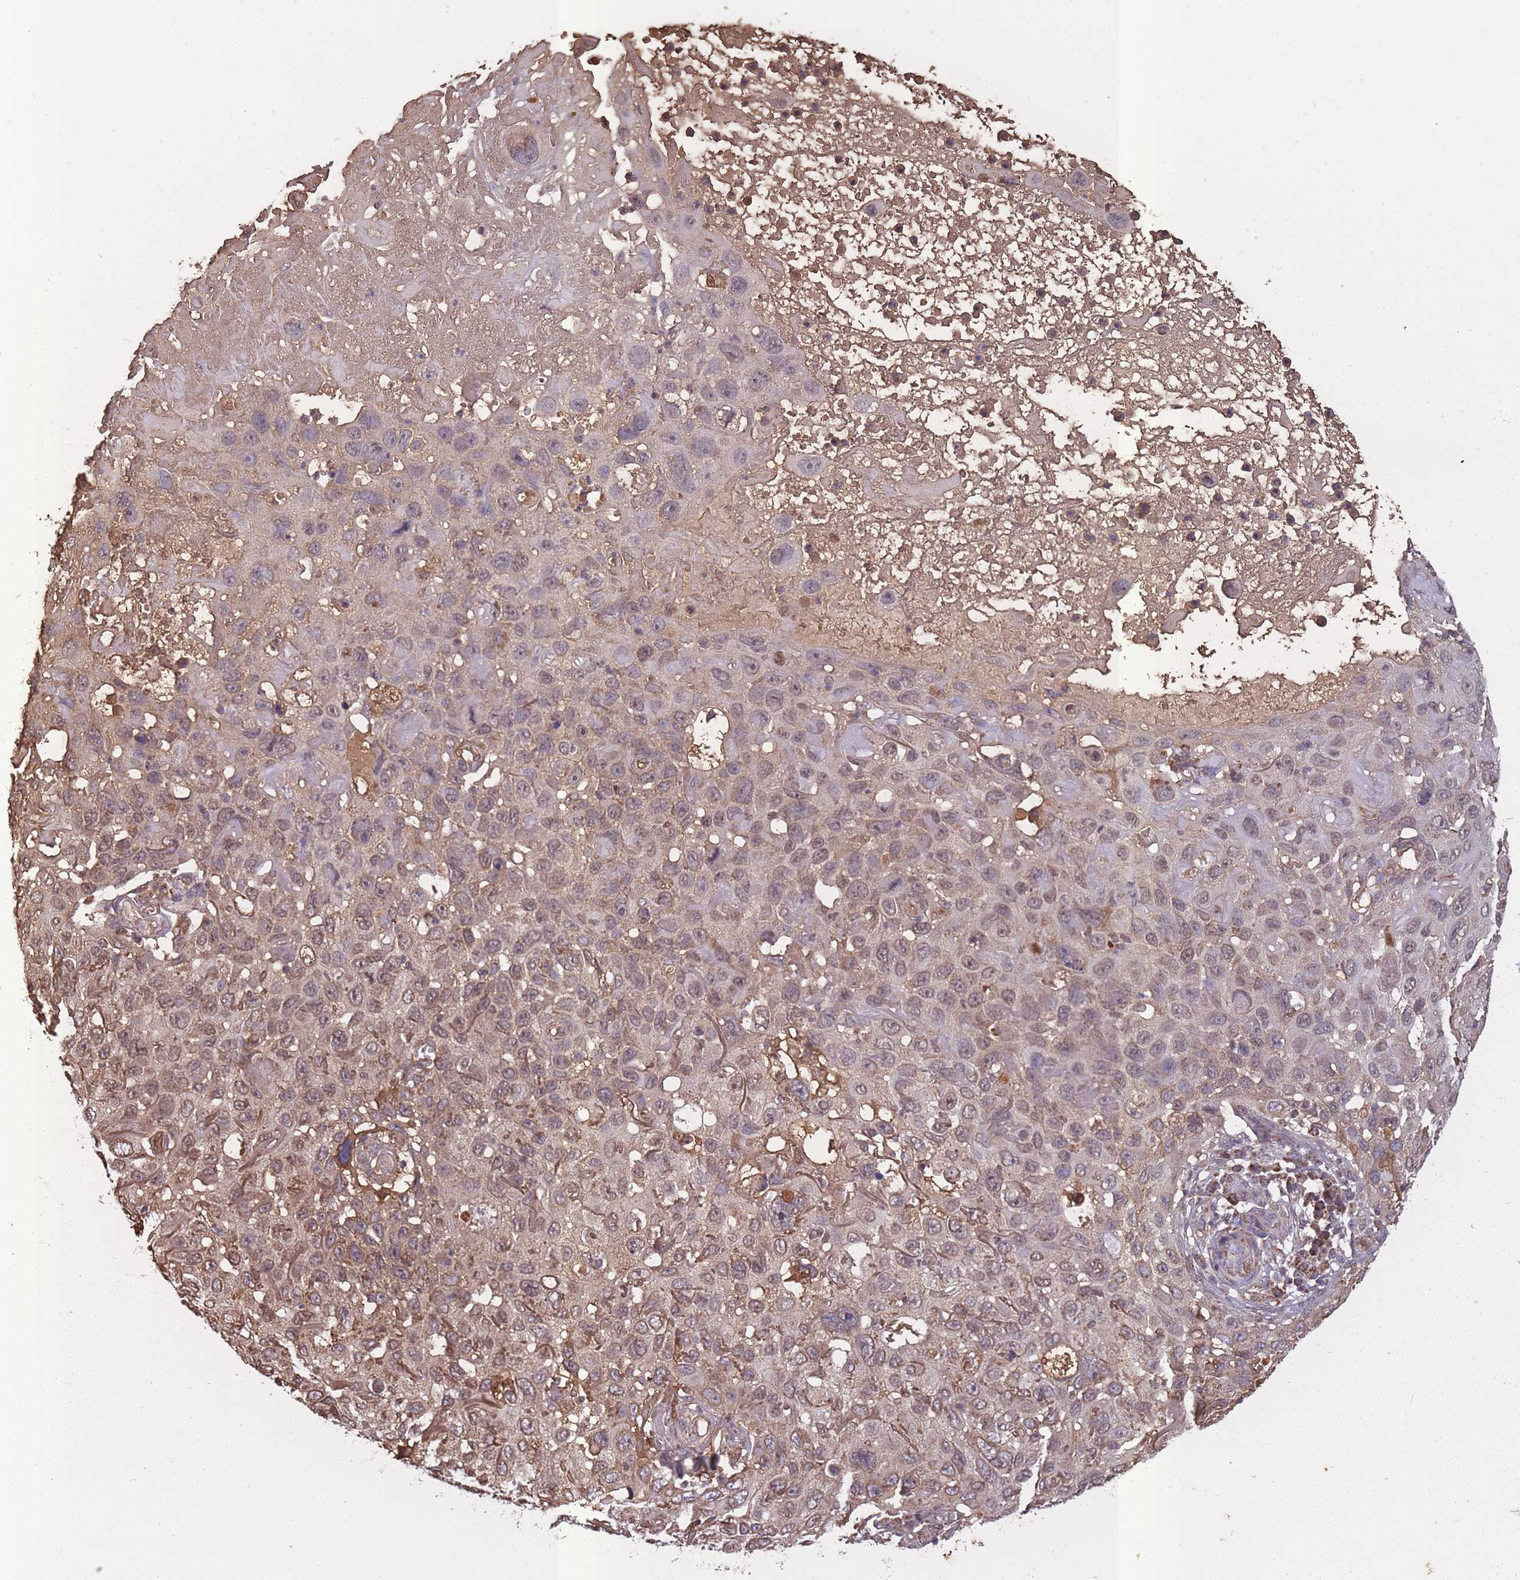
{"staining": {"intensity": "weak", "quantity": ">75%", "location": "cytoplasmic/membranous"}, "tissue": "skin cancer", "cell_type": "Tumor cells", "image_type": "cancer", "snomed": [{"axis": "morphology", "description": "Squamous cell carcinoma in situ, NOS"}, {"axis": "morphology", "description": "Squamous cell carcinoma, NOS"}, {"axis": "topography", "description": "Skin"}], "caption": "A photomicrograph showing weak cytoplasmic/membranous staining in about >75% of tumor cells in skin cancer (squamous cell carcinoma in situ), as visualized by brown immunohistochemical staining.", "gene": "KAT2A", "patient": {"sex": "male", "age": 93}}